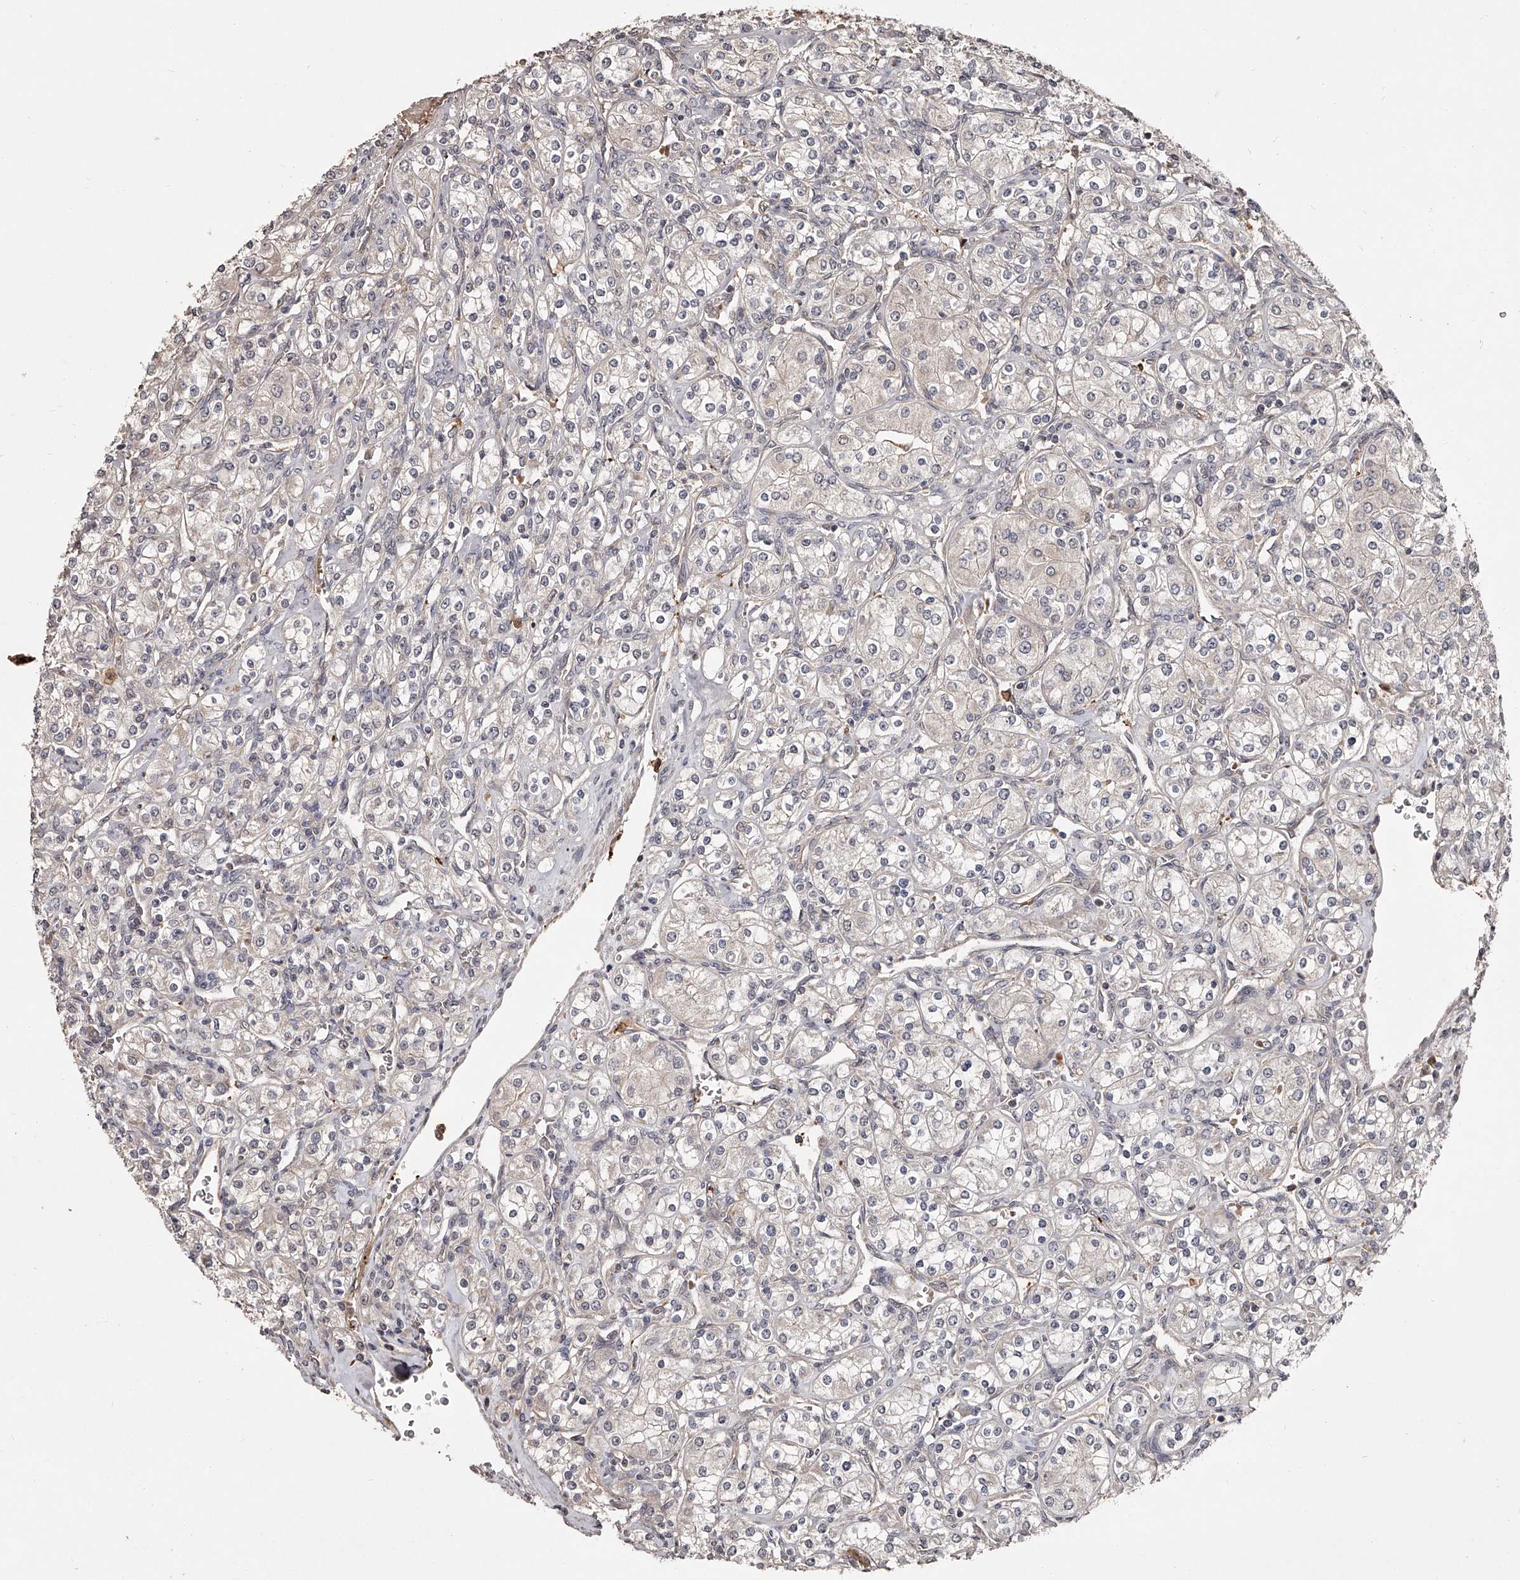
{"staining": {"intensity": "negative", "quantity": "none", "location": "none"}, "tissue": "renal cancer", "cell_type": "Tumor cells", "image_type": "cancer", "snomed": [{"axis": "morphology", "description": "Adenocarcinoma, NOS"}, {"axis": "topography", "description": "Kidney"}], "caption": "Renal cancer (adenocarcinoma) was stained to show a protein in brown. There is no significant expression in tumor cells. (DAB immunohistochemistry with hematoxylin counter stain).", "gene": "URGCP", "patient": {"sex": "male", "age": 77}}